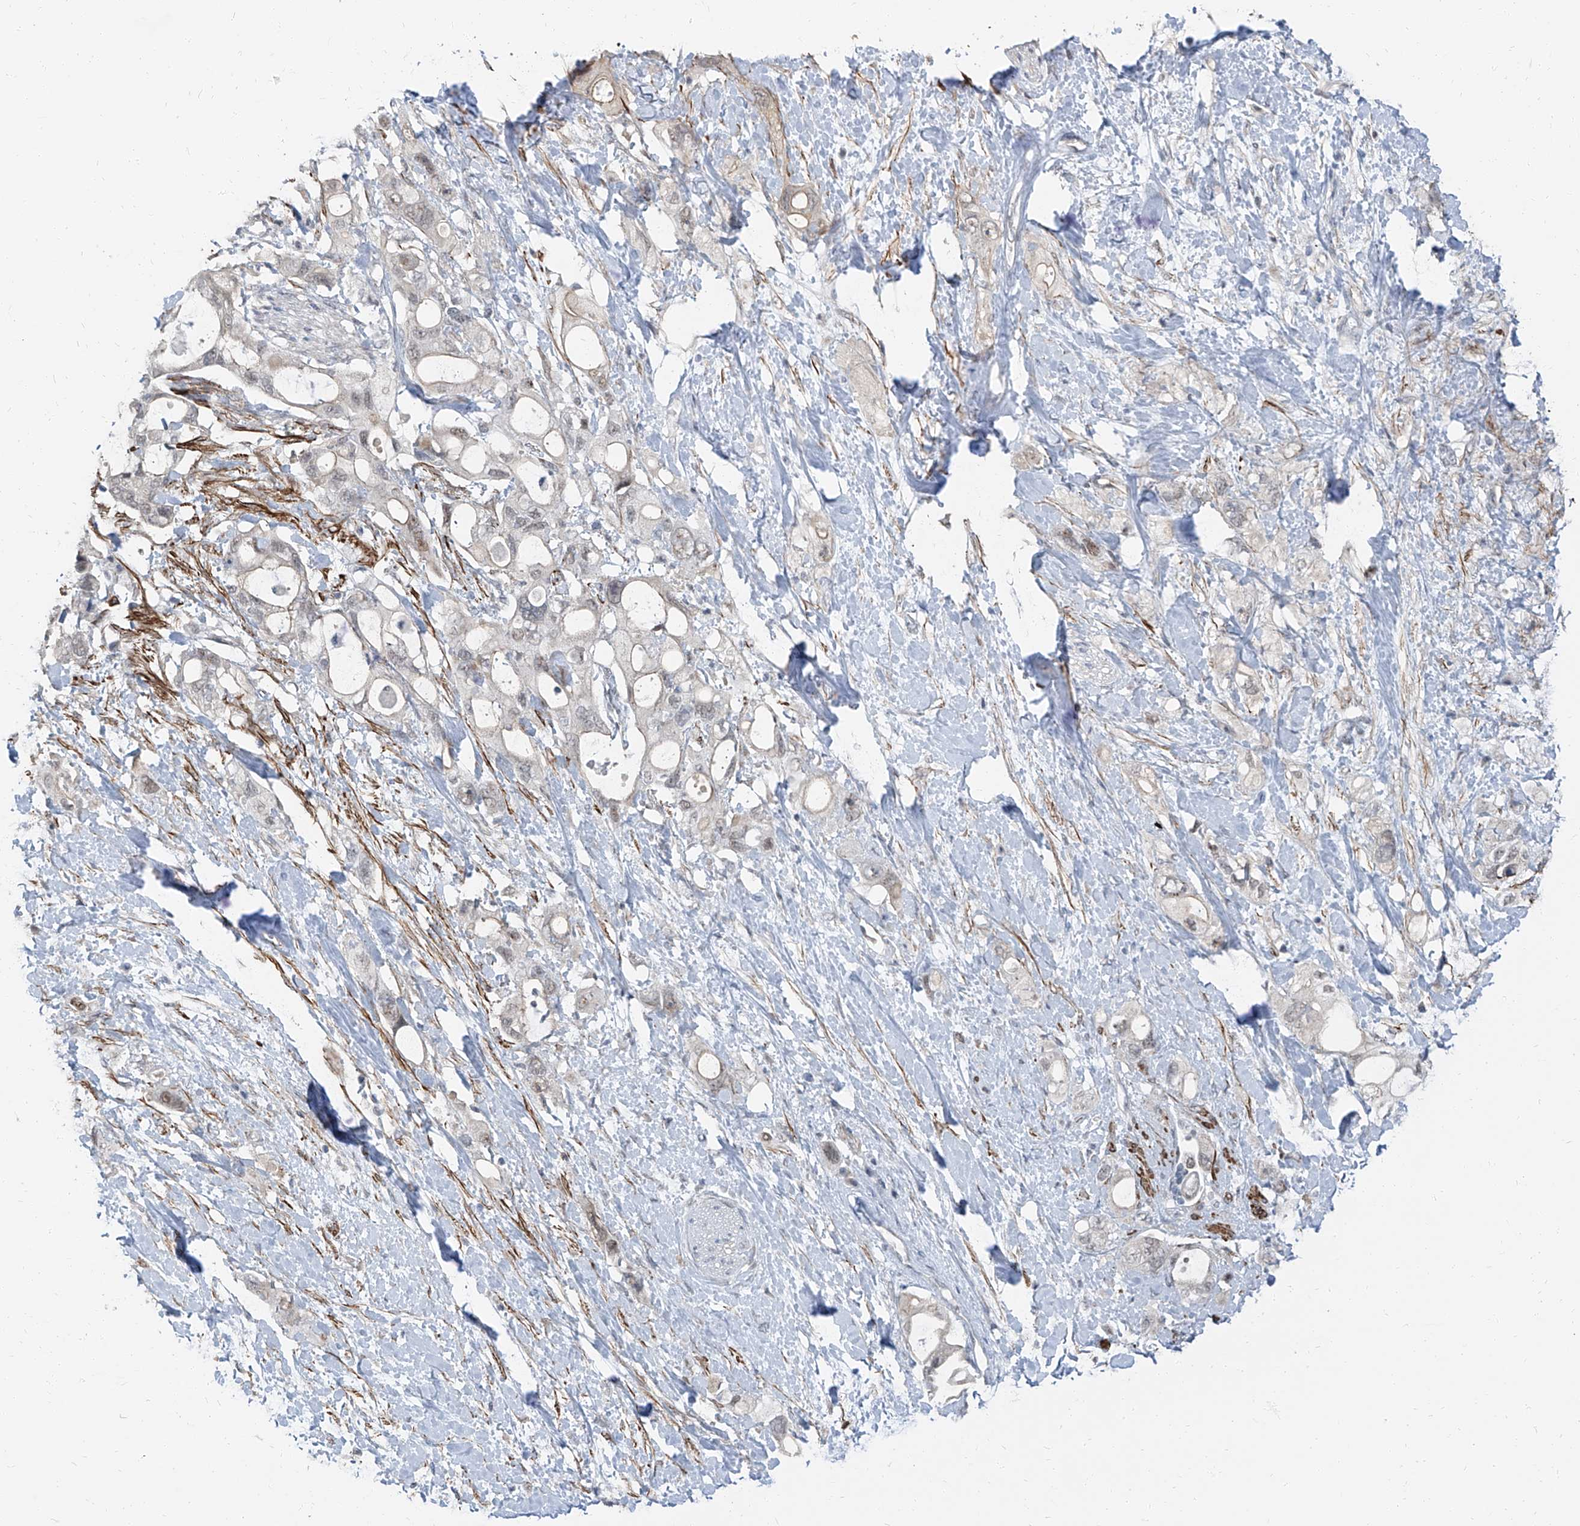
{"staining": {"intensity": "negative", "quantity": "none", "location": "none"}, "tissue": "pancreatic cancer", "cell_type": "Tumor cells", "image_type": "cancer", "snomed": [{"axis": "morphology", "description": "Adenocarcinoma, NOS"}, {"axis": "topography", "description": "Pancreas"}], "caption": "High power microscopy photomicrograph of an immunohistochemistry photomicrograph of pancreatic cancer (adenocarcinoma), revealing no significant positivity in tumor cells.", "gene": "TXLNB", "patient": {"sex": "female", "age": 56}}